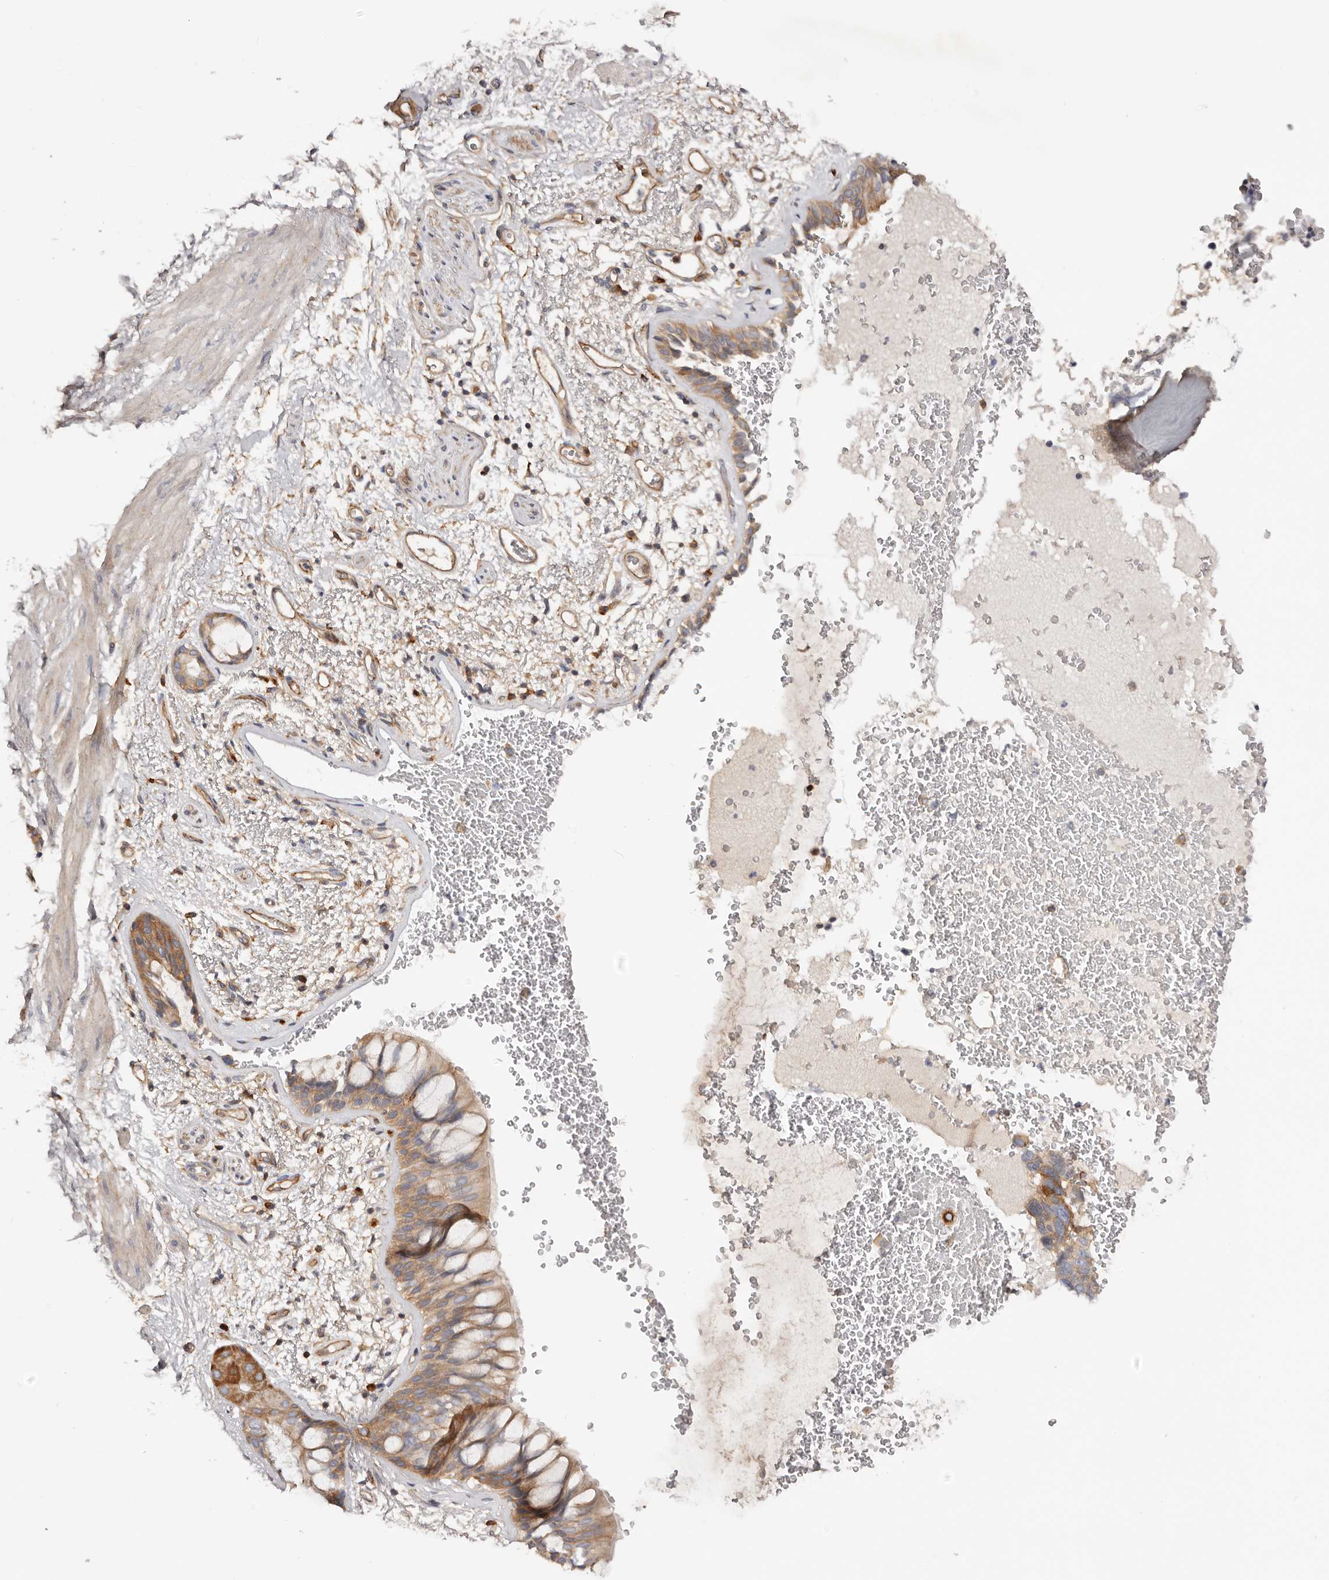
{"staining": {"intensity": "weak", "quantity": ">75%", "location": "cytoplasmic/membranous"}, "tissue": "bronchus", "cell_type": "Respiratory epithelial cells", "image_type": "normal", "snomed": [{"axis": "morphology", "description": "Normal tissue, NOS"}, {"axis": "morphology", "description": "Squamous cell carcinoma, NOS"}, {"axis": "topography", "description": "Lymph node"}, {"axis": "topography", "description": "Bronchus"}, {"axis": "topography", "description": "Lung"}], "caption": "Immunohistochemical staining of normal bronchus reveals low levels of weak cytoplasmic/membranous expression in approximately >75% of respiratory epithelial cells. (Brightfield microscopy of DAB IHC at high magnification).", "gene": "DMRT2", "patient": {"sex": "male", "age": 66}}